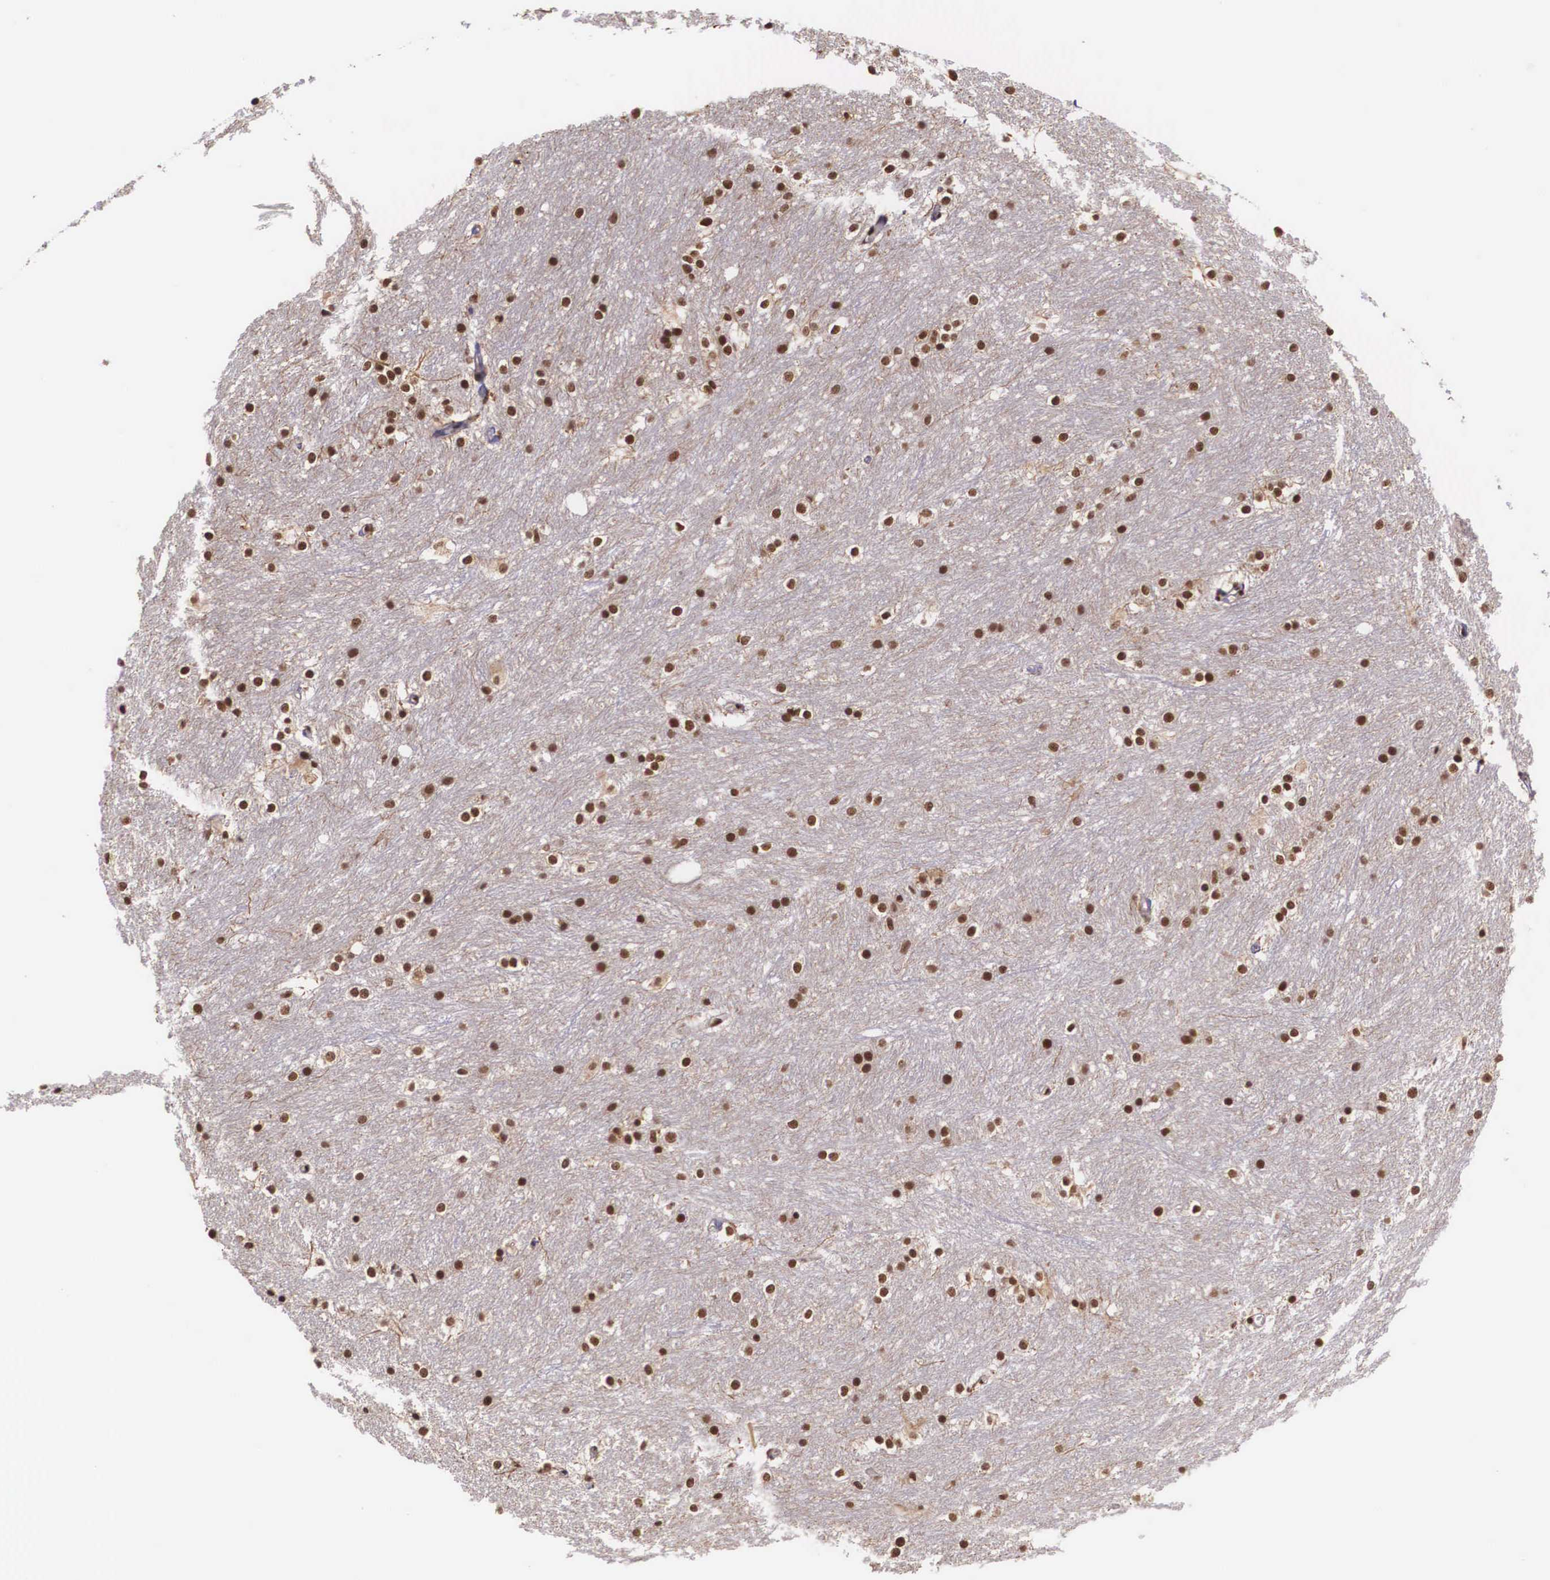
{"staining": {"intensity": "moderate", "quantity": ">75%", "location": "nuclear"}, "tissue": "caudate", "cell_type": "Glial cells", "image_type": "normal", "snomed": [{"axis": "morphology", "description": "Normal tissue, NOS"}, {"axis": "topography", "description": "Lateral ventricle wall"}], "caption": "The photomicrograph displays staining of normal caudate, revealing moderate nuclear protein staining (brown color) within glial cells.", "gene": "POLR2F", "patient": {"sex": "female", "age": 19}}